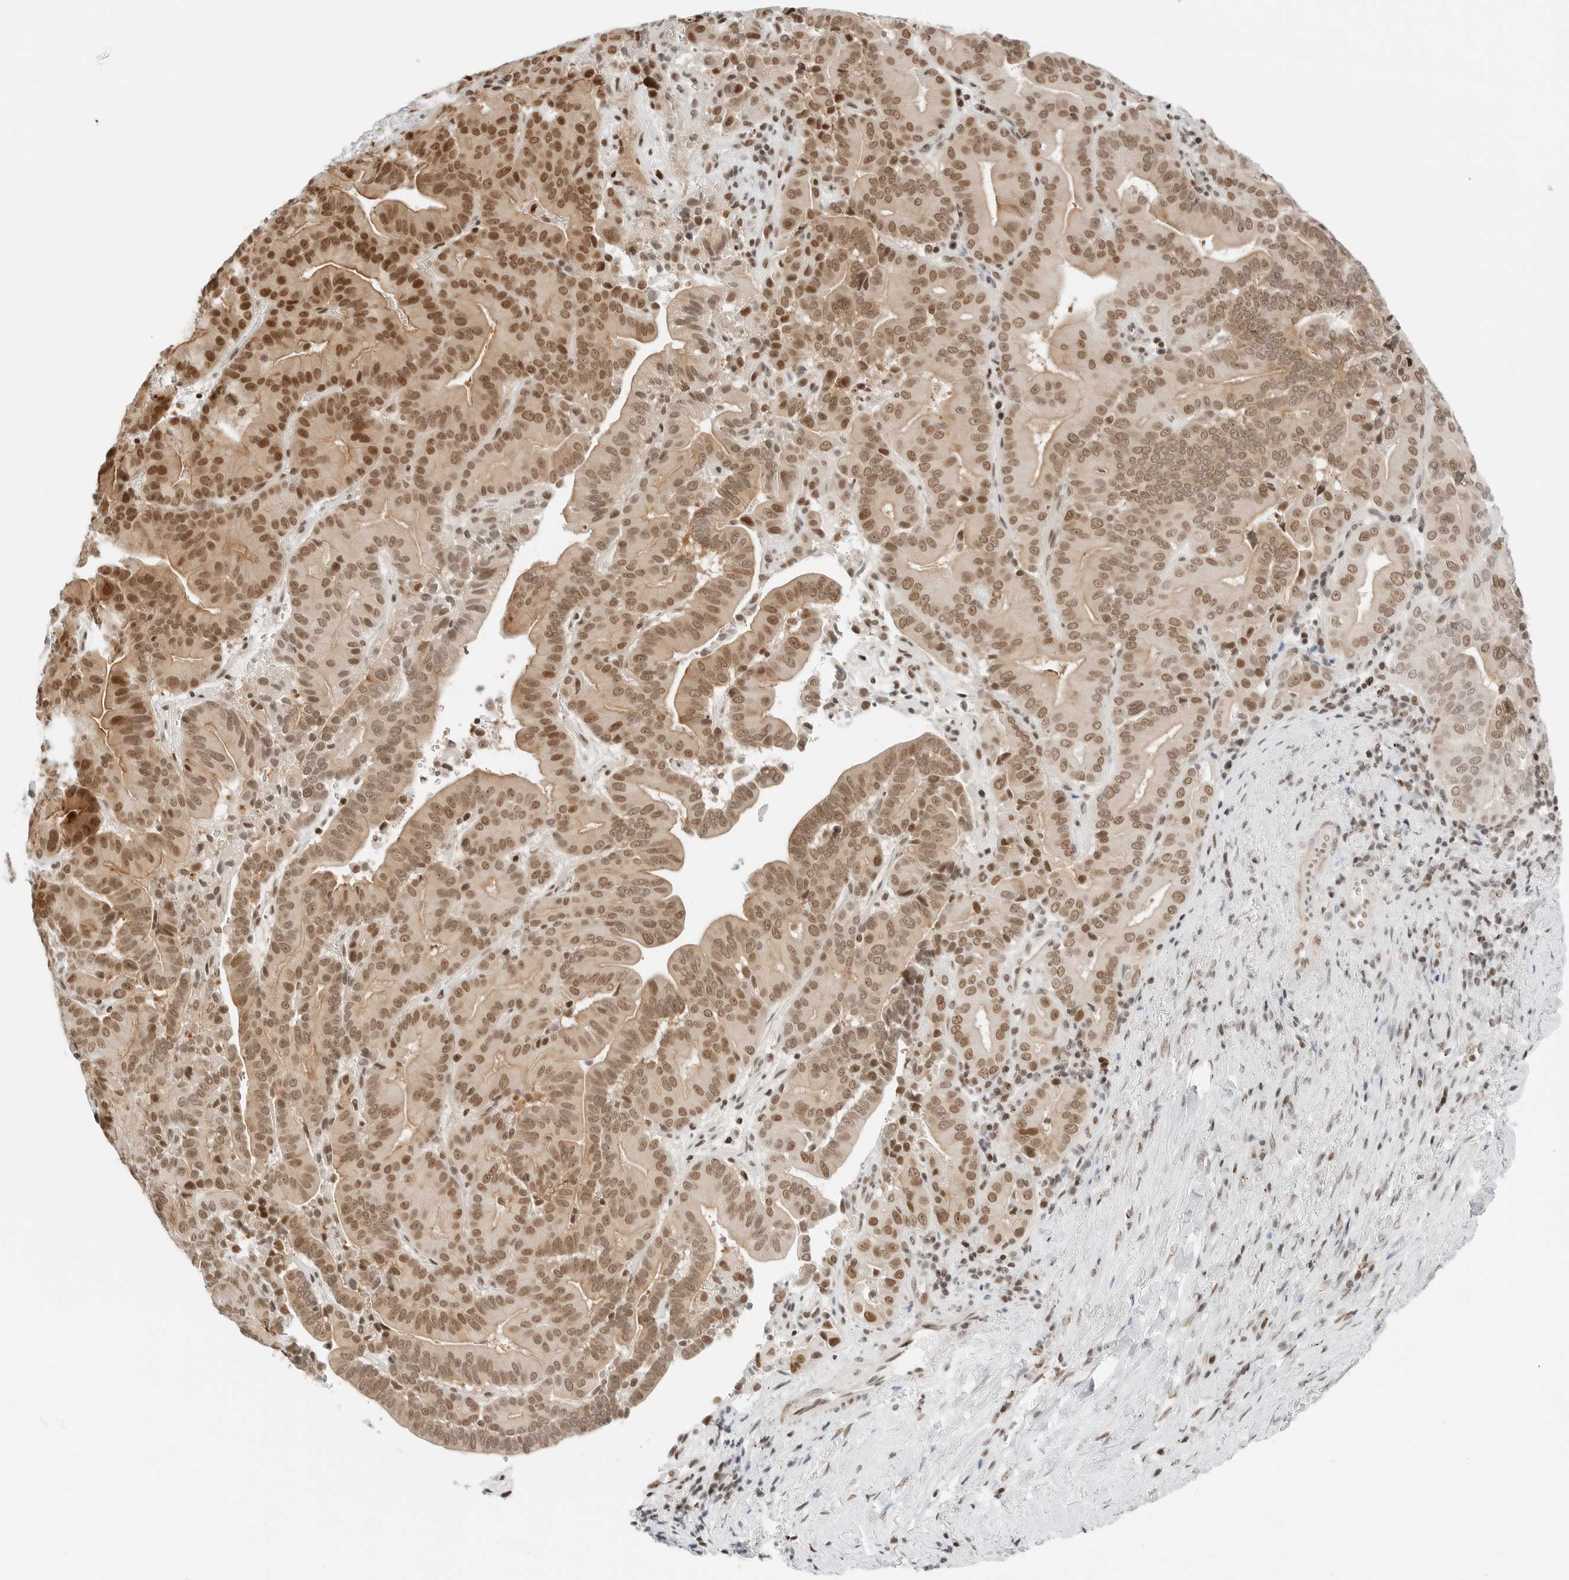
{"staining": {"intensity": "moderate", "quantity": ">75%", "location": "cytoplasmic/membranous,nuclear"}, "tissue": "liver cancer", "cell_type": "Tumor cells", "image_type": "cancer", "snomed": [{"axis": "morphology", "description": "Cholangiocarcinoma"}, {"axis": "topography", "description": "Liver"}], "caption": "Immunohistochemical staining of liver cancer (cholangiocarcinoma) exhibits medium levels of moderate cytoplasmic/membranous and nuclear positivity in about >75% of tumor cells.", "gene": "CRTC2", "patient": {"sex": "female", "age": 75}}